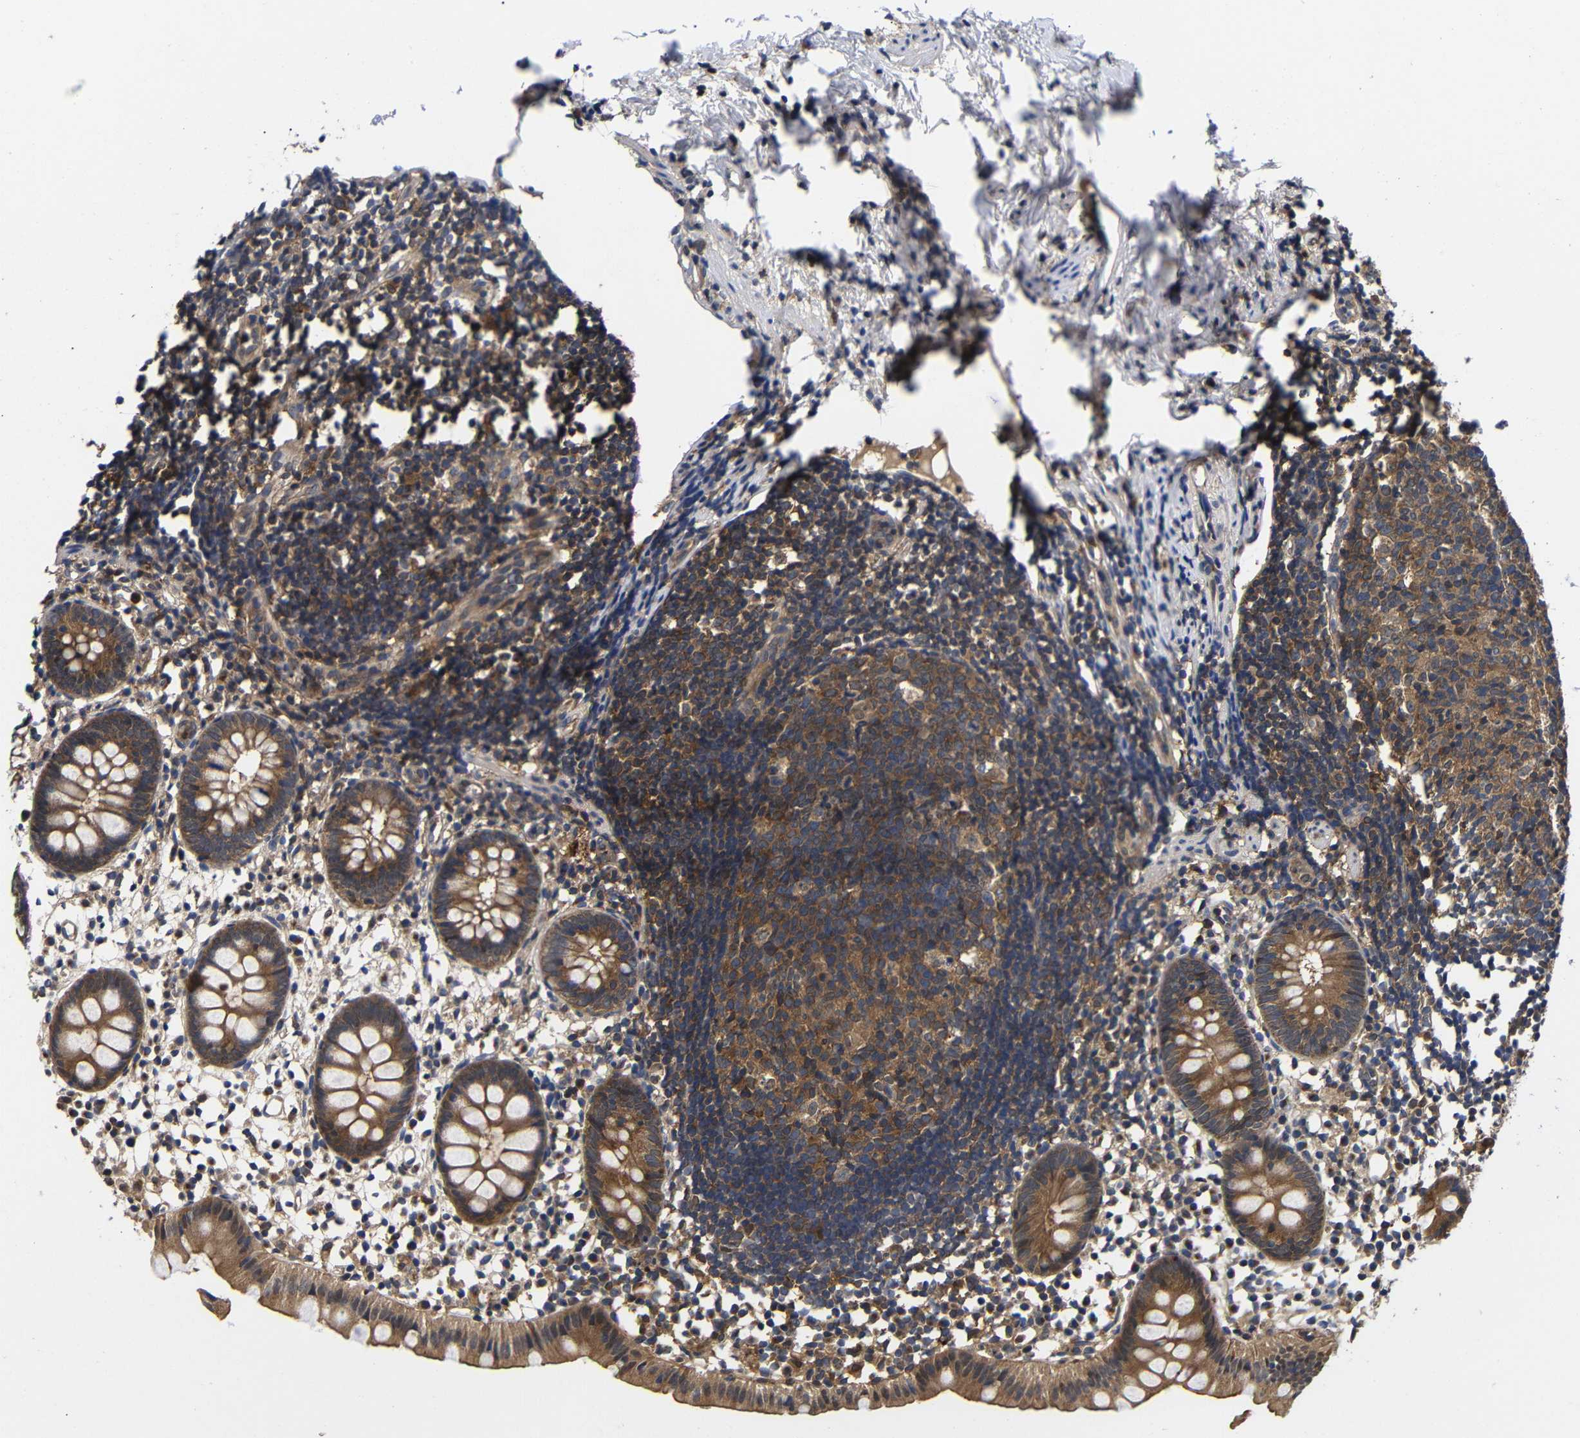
{"staining": {"intensity": "moderate", "quantity": ">75%", "location": "cytoplasmic/membranous"}, "tissue": "appendix", "cell_type": "Glandular cells", "image_type": "normal", "snomed": [{"axis": "morphology", "description": "Normal tissue, NOS"}, {"axis": "topography", "description": "Appendix"}], "caption": "Immunohistochemistry micrograph of unremarkable appendix: appendix stained using IHC exhibits medium levels of moderate protein expression localized specifically in the cytoplasmic/membranous of glandular cells, appearing as a cytoplasmic/membranous brown color.", "gene": "LRRCC1", "patient": {"sex": "female", "age": 20}}